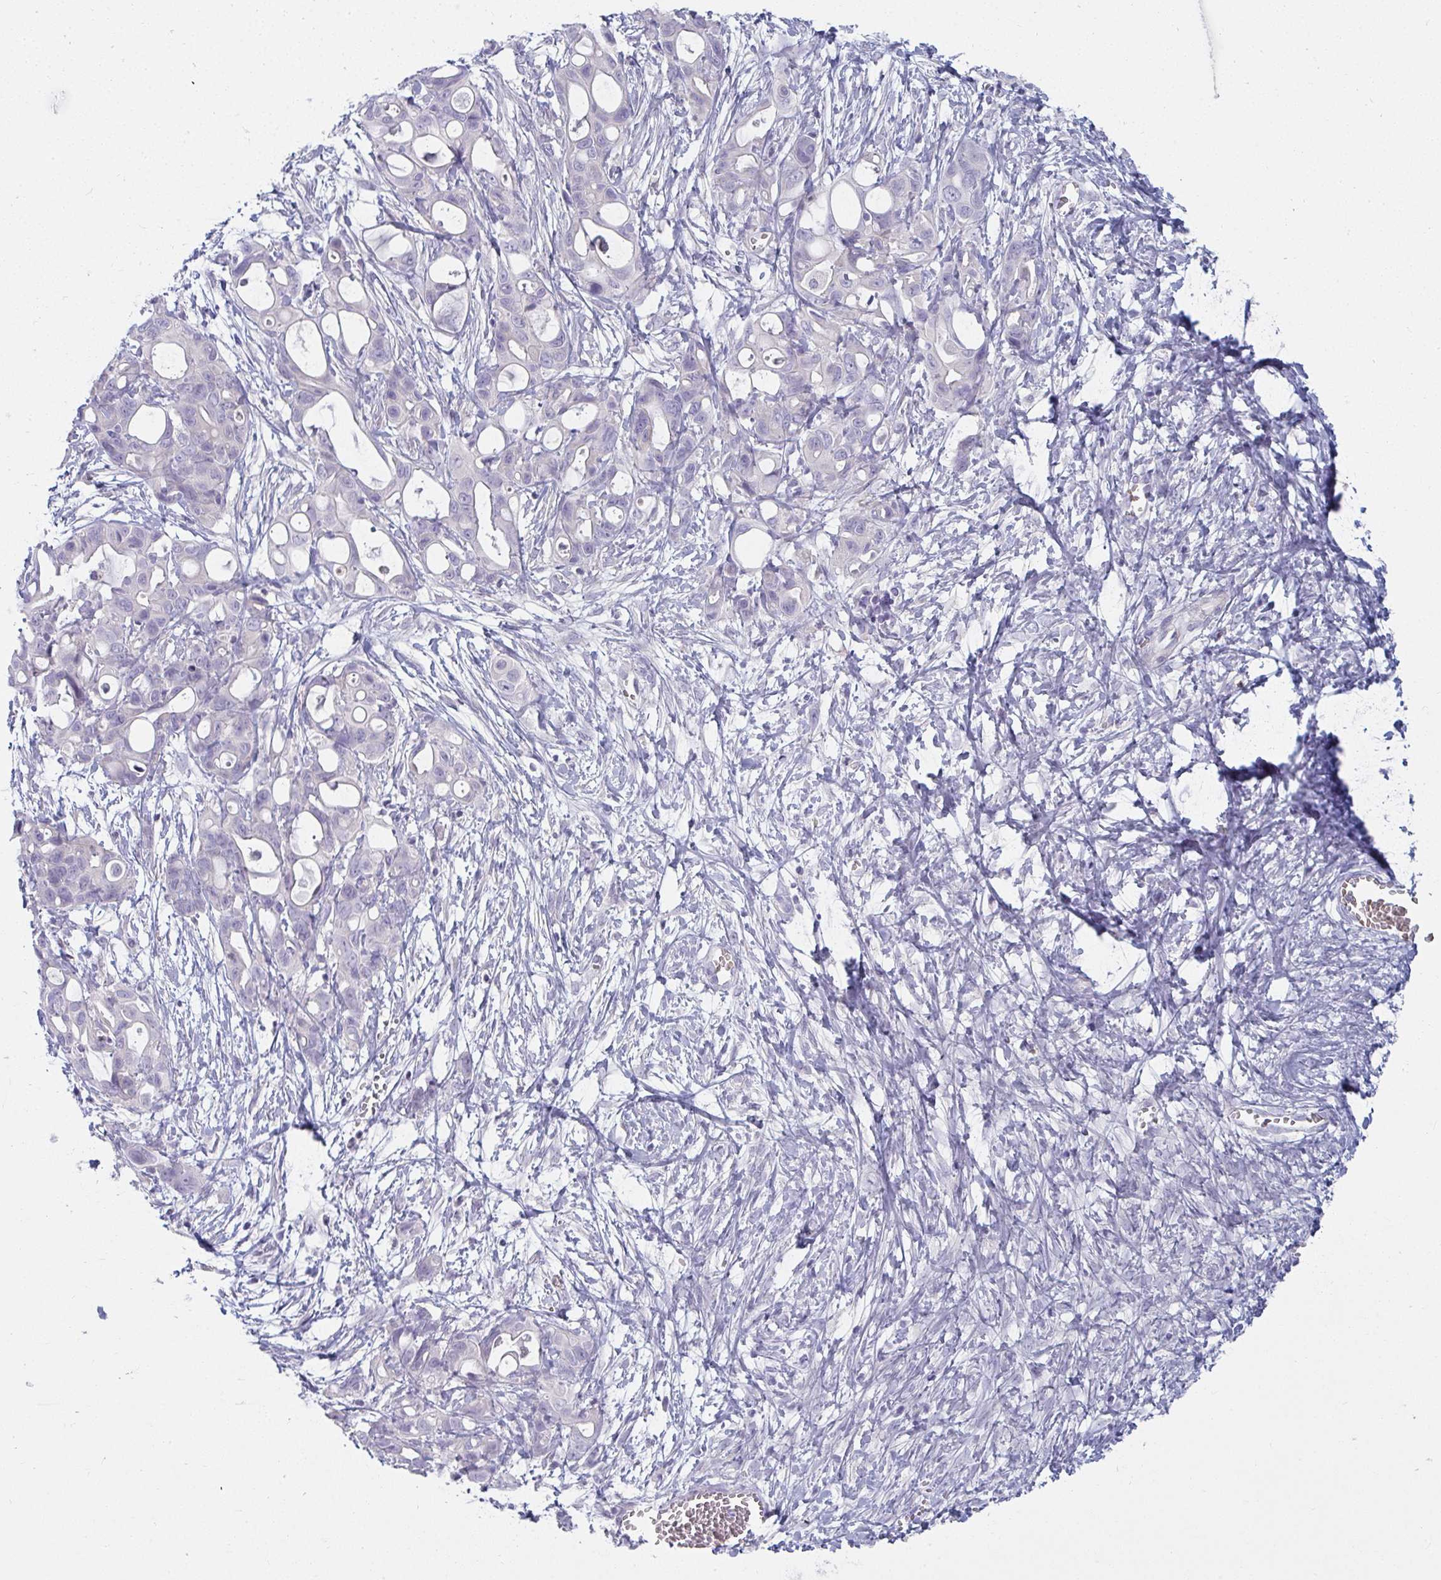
{"staining": {"intensity": "negative", "quantity": "none", "location": "none"}, "tissue": "ovarian cancer", "cell_type": "Tumor cells", "image_type": "cancer", "snomed": [{"axis": "morphology", "description": "Cystadenocarcinoma, mucinous, NOS"}, {"axis": "topography", "description": "Ovary"}], "caption": "Micrograph shows no protein expression in tumor cells of ovarian cancer tissue.", "gene": "SHB", "patient": {"sex": "female", "age": 70}}